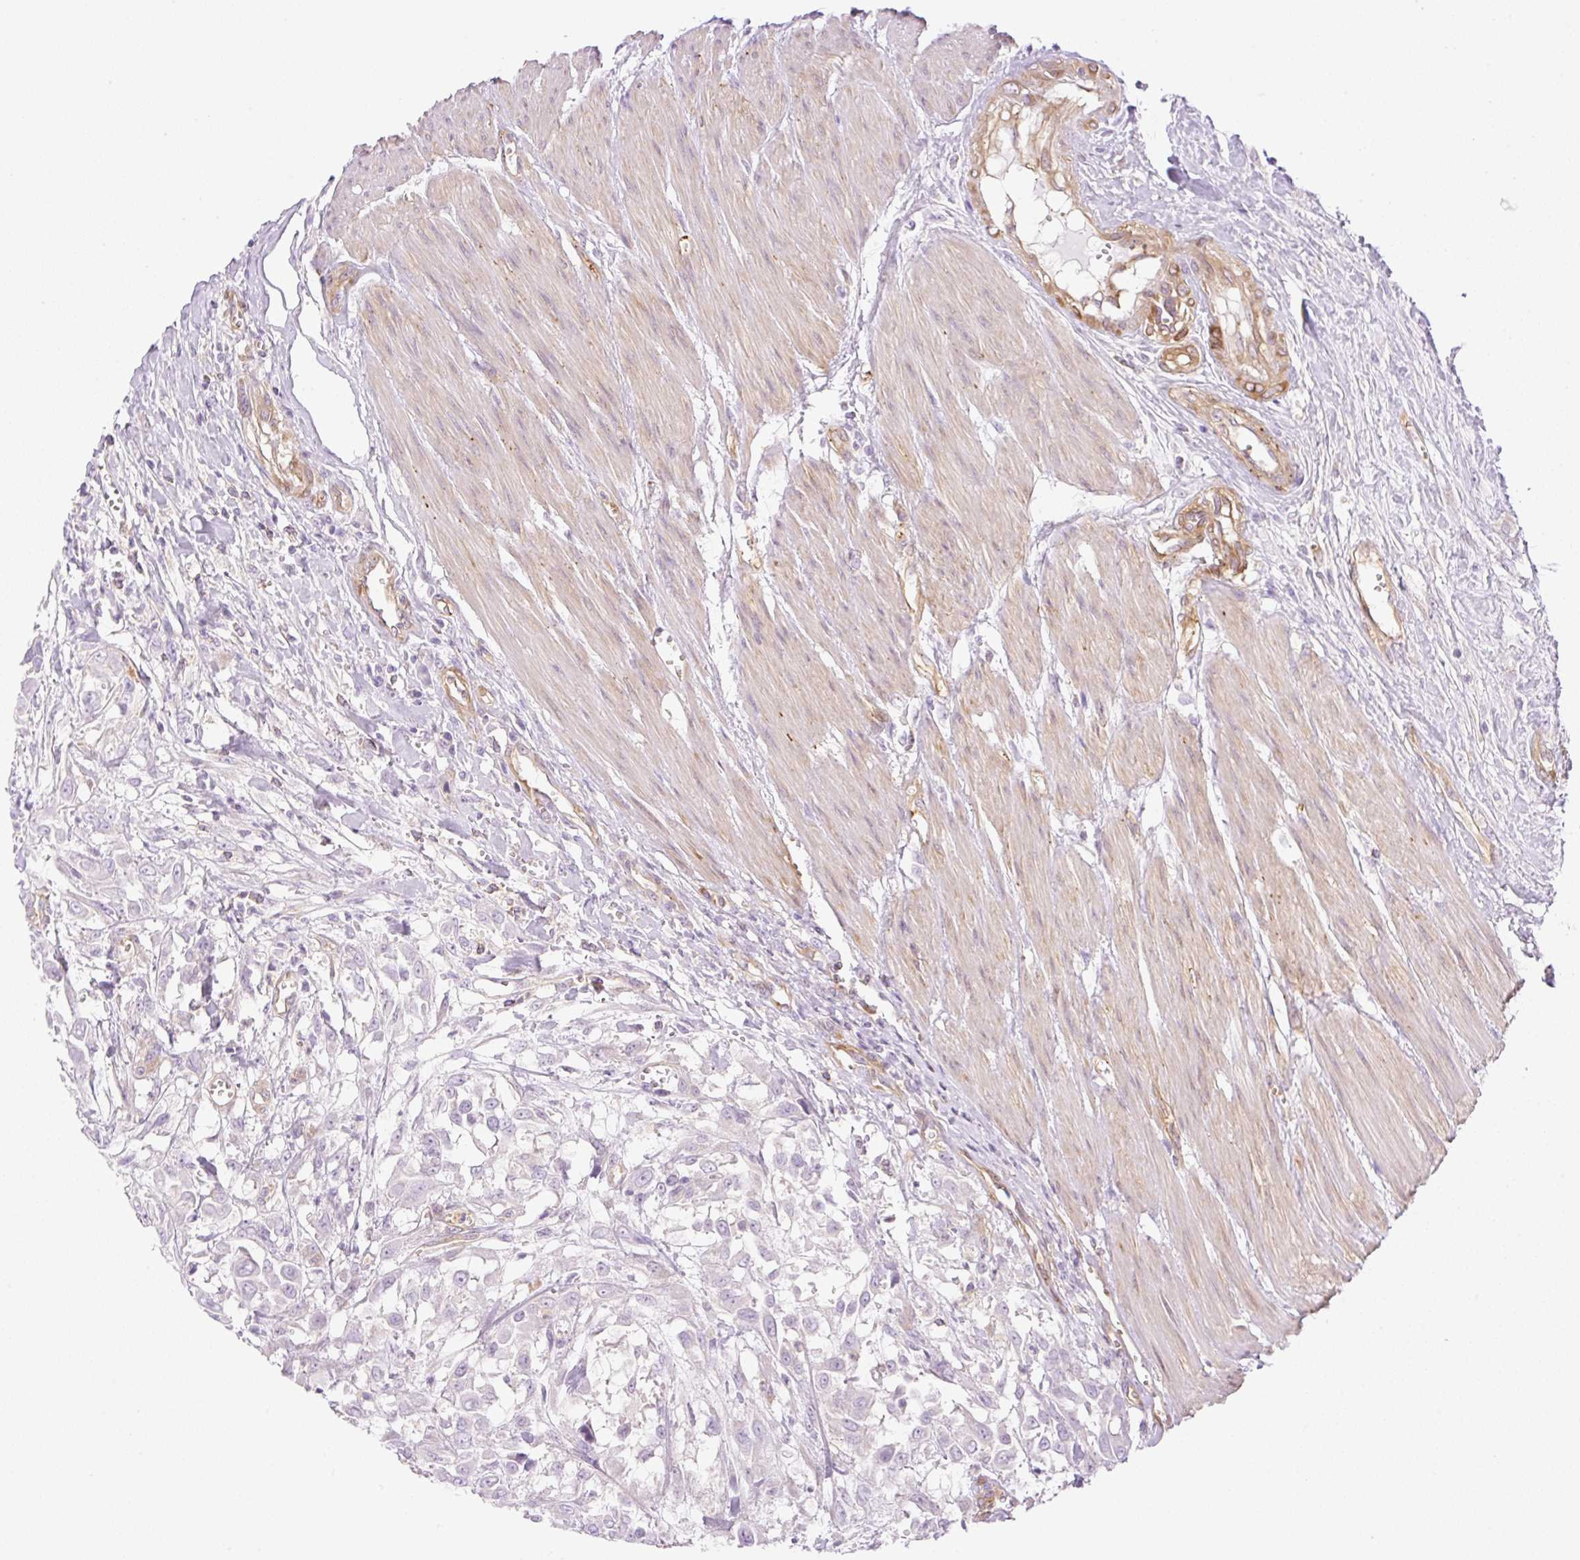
{"staining": {"intensity": "negative", "quantity": "none", "location": "none"}, "tissue": "urothelial cancer", "cell_type": "Tumor cells", "image_type": "cancer", "snomed": [{"axis": "morphology", "description": "Urothelial carcinoma, High grade"}, {"axis": "topography", "description": "Urinary bladder"}], "caption": "Immunohistochemical staining of human high-grade urothelial carcinoma displays no significant staining in tumor cells.", "gene": "EHD3", "patient": {"sex": "male", "age": 57}}